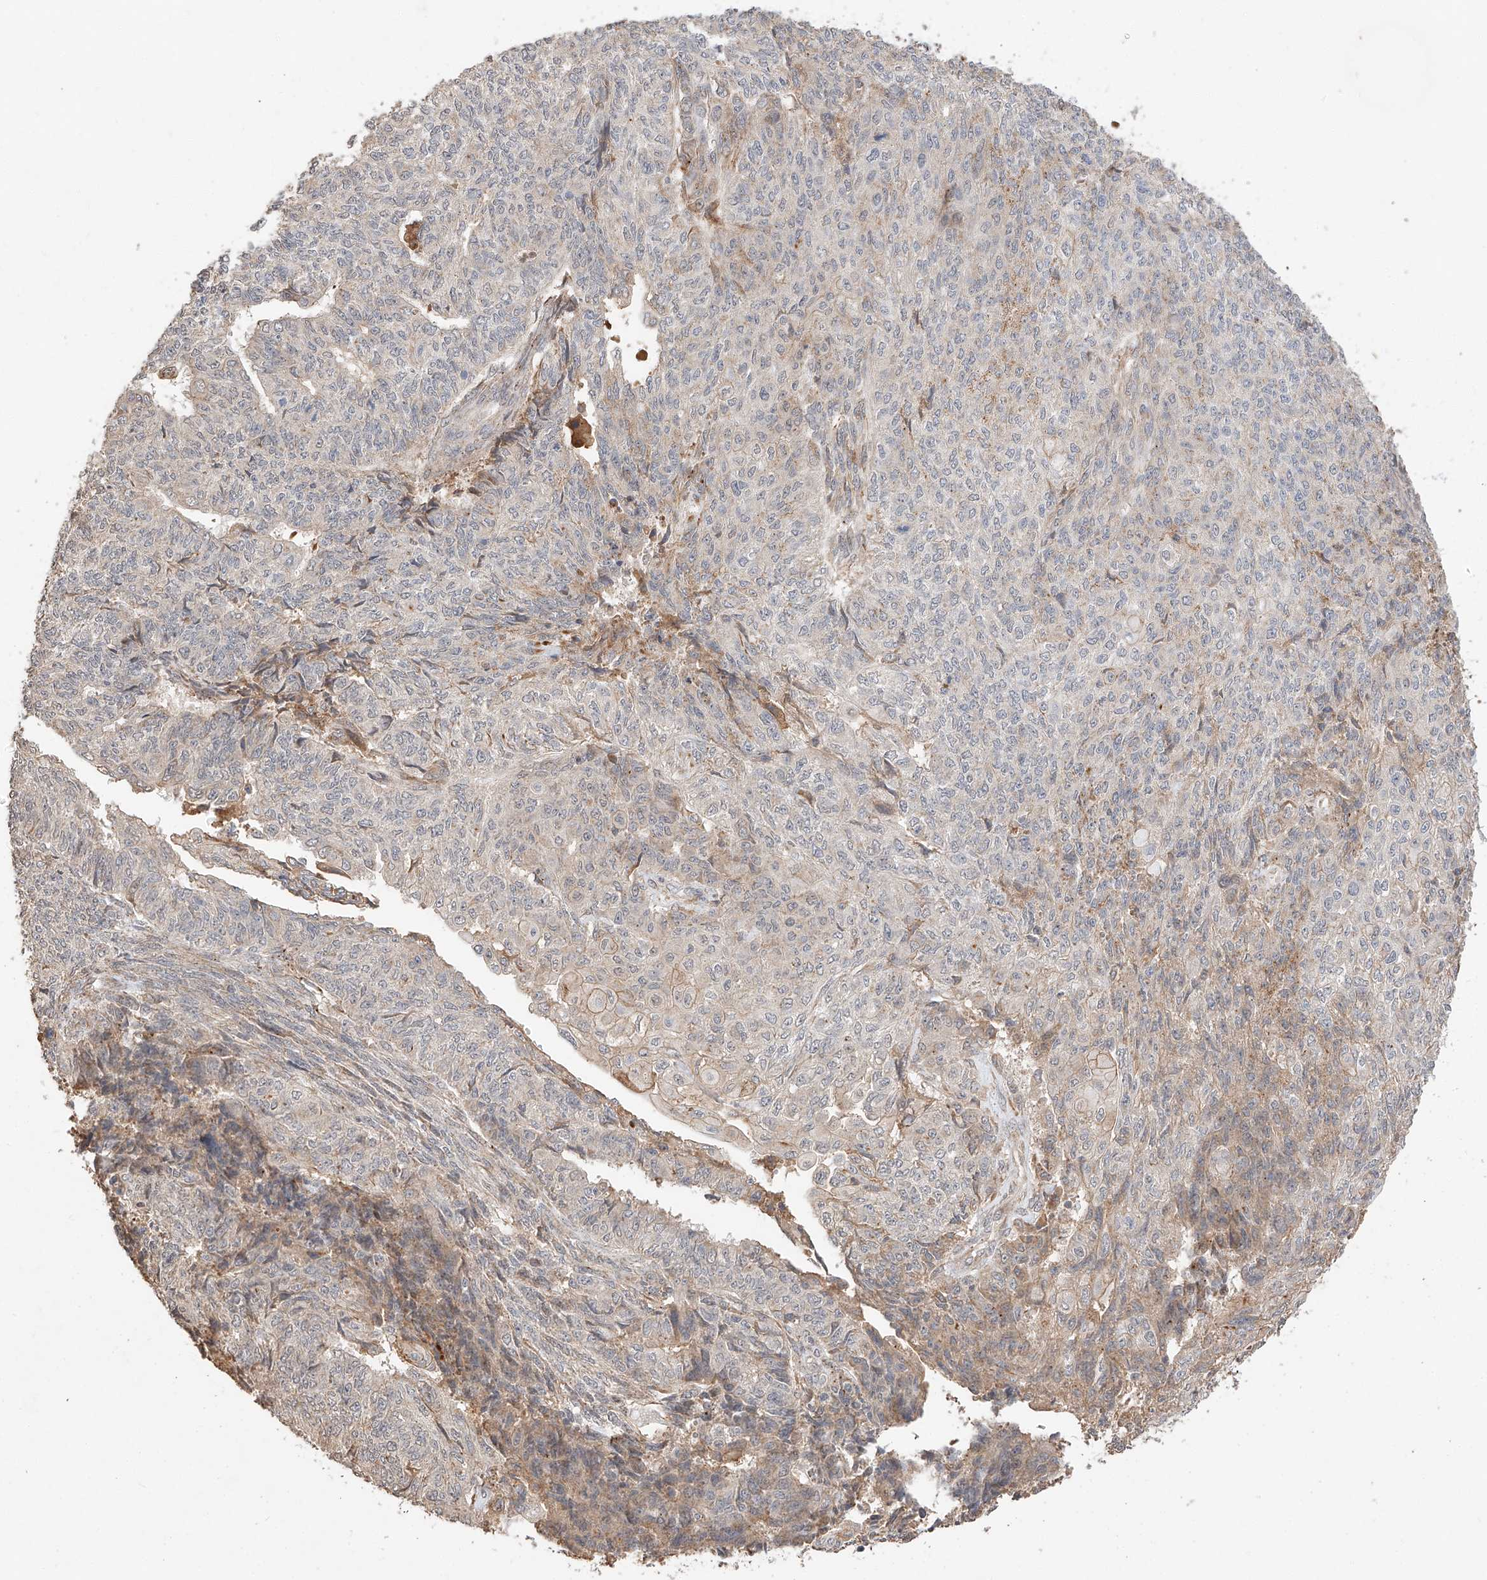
{"staining": {"intensity": "weak", "quantity": "<25%", "location": "cytoplasmic/membranous"}, "tissue": "endometrial cancer", "cell_type": "Tumor cells", "image_type": "cancer", "snomed": [{"axis": "morphology", "description": "Adenocarcinoma, NOS"}, {"axis": "topography", "description": "Endometrium"}], "caption": "Immunohistochemistry histopathology image of endometrial adenocarcinoma stained for a protein (brown), which reveals no staining in tumor cells.", "gene": "SUSD6", "patient": {"sex": "female", "age": 32}}